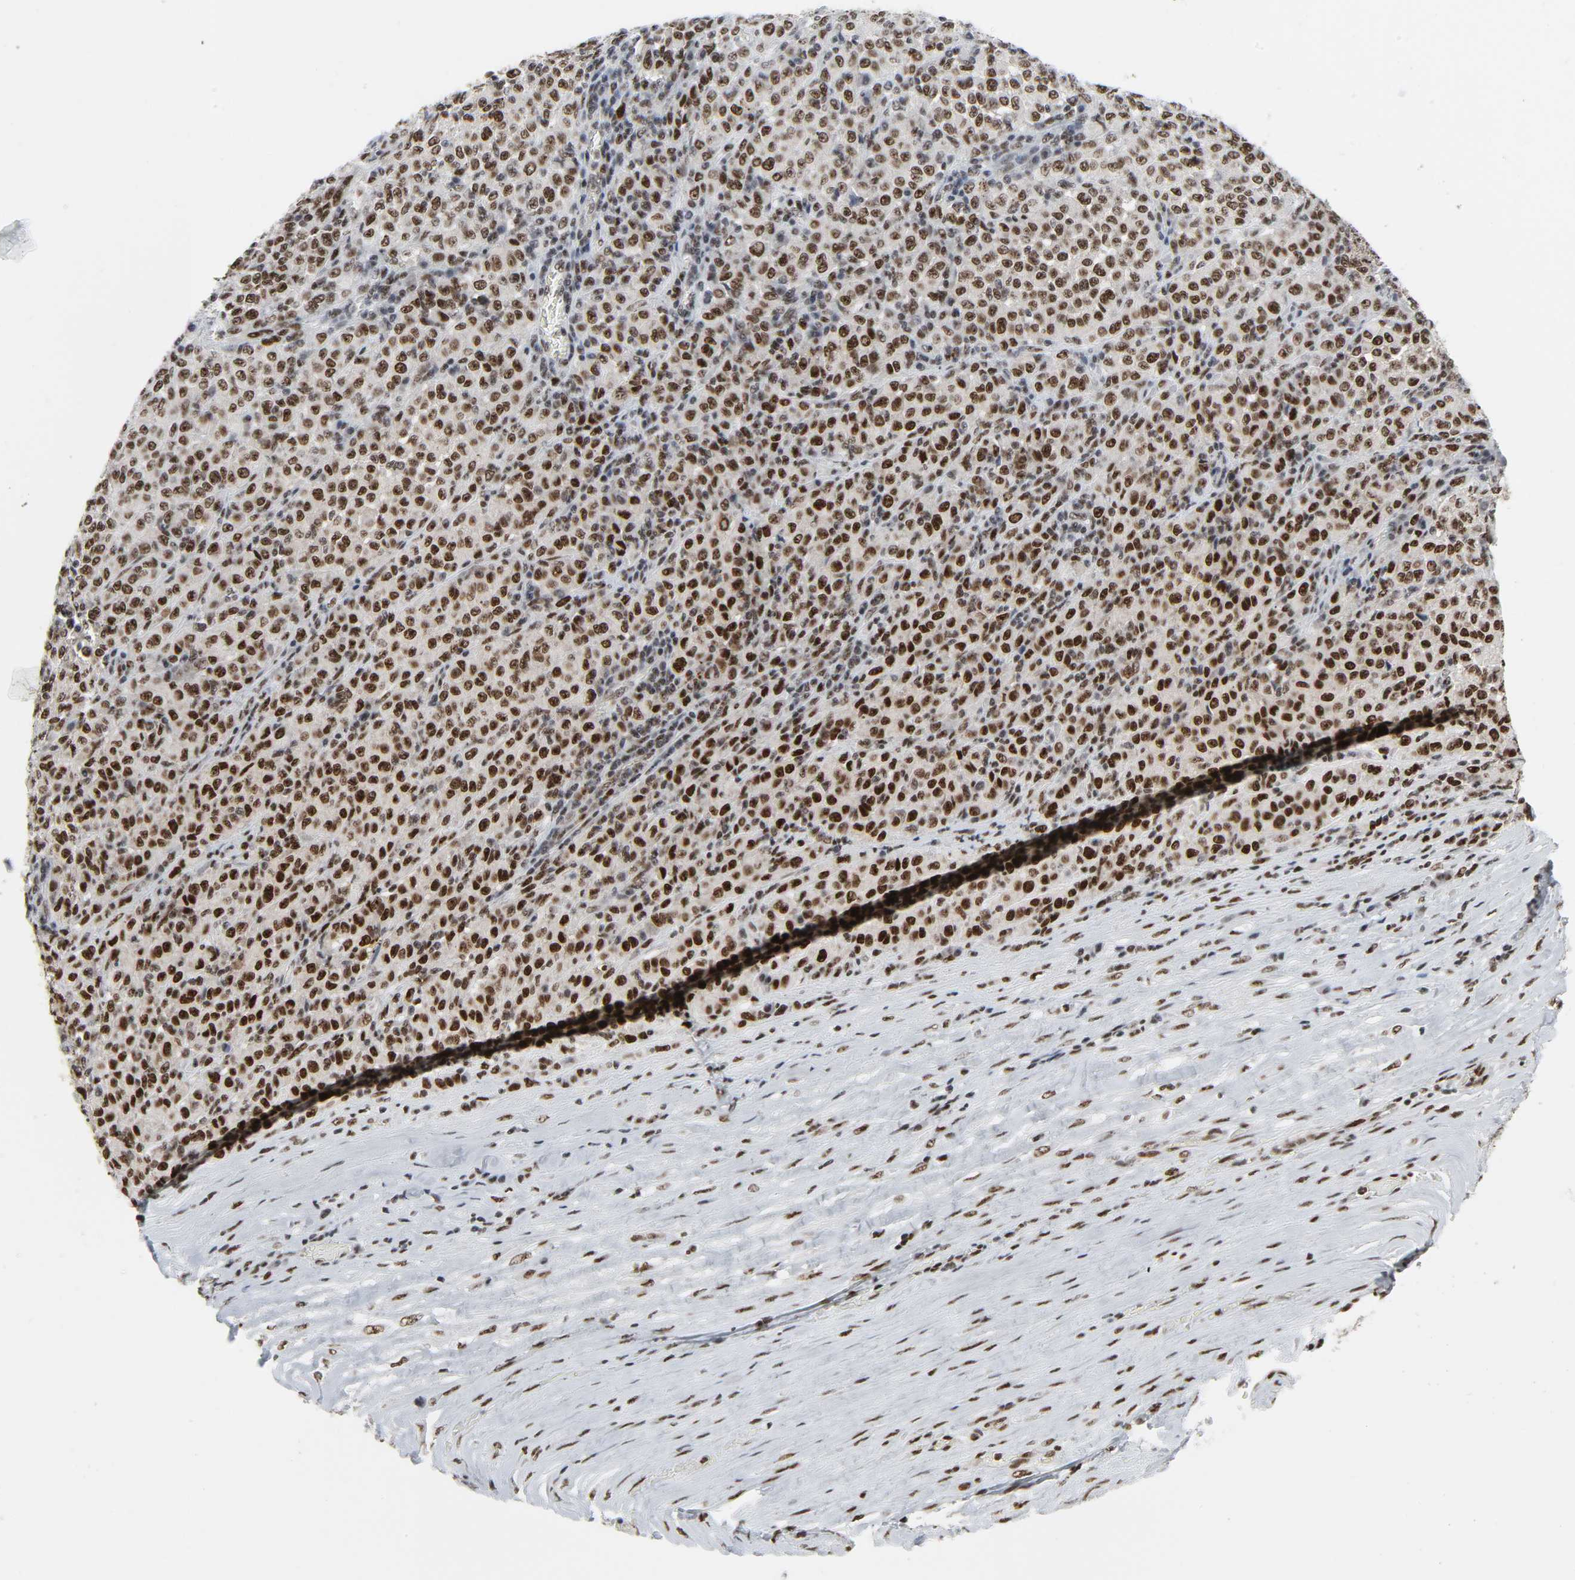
{"staining": {"intensity": "strong", "quantity": ">75%", "location": "nuclear"}, "tissue": "melanoma", "cell_type": "Tumor cells", "image_type": "cancer", "snomed": [{"axis": "morphology", "description": "Malignant melanoma, Metastatic site"}, {"axis": "topography", "description": "Pancreas"}], "caption": "Protein expression by immunohistochemistry displays strong nuclear staining in about >75% of tumor cells in malignant melanoma (metastatic site). The staining was performed using DAB, with brown indicating positive protein expression. Nuclei are stained blue with hematoxylin.", "gene": "CDK7", "patient": {"sex": "female", "age": 30}}